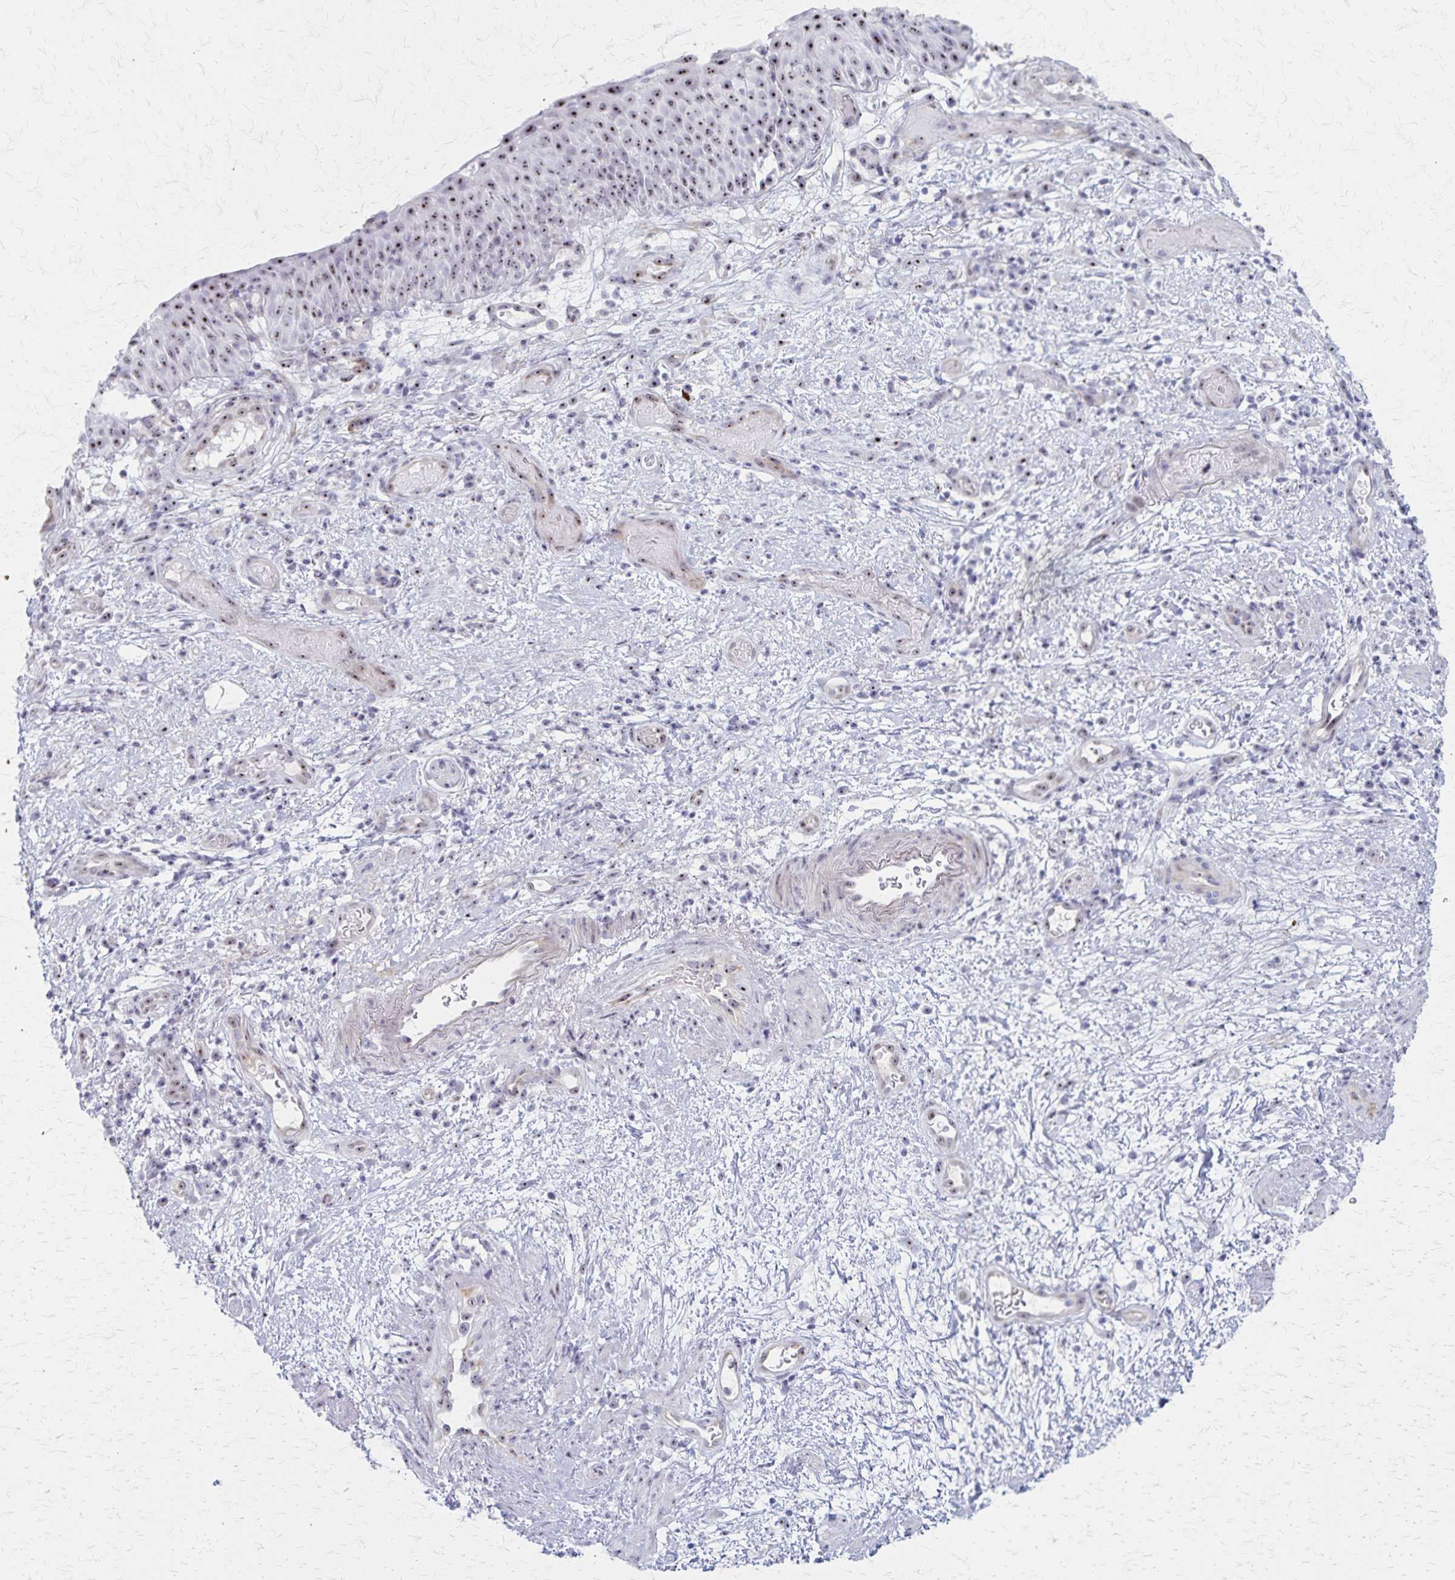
{"staining": {"intensity": "moderate", "quantity": ">75%", "location": "nuclear"}, "tissue": "nasopharynx", "cell_type": "Respiratory epithelial cells", "image_type": "normal", "snomed": [{"axis": "morphology", "description": "Normal tissue, NOS"}, {"axis": "morphology", "description": "Inflammation, NOS"}, {"axis": "topography", "description": "Nasopharynx"}], "caption": "A micrograph showing moderate nuclear expression in approximately >75% of respiratory epithelial cells in unremarkable nasopharynx, as visualized by brown immunohistochemical staining.", "gene": "DLK2", "patient": {"sex": "male", "age": 54}}